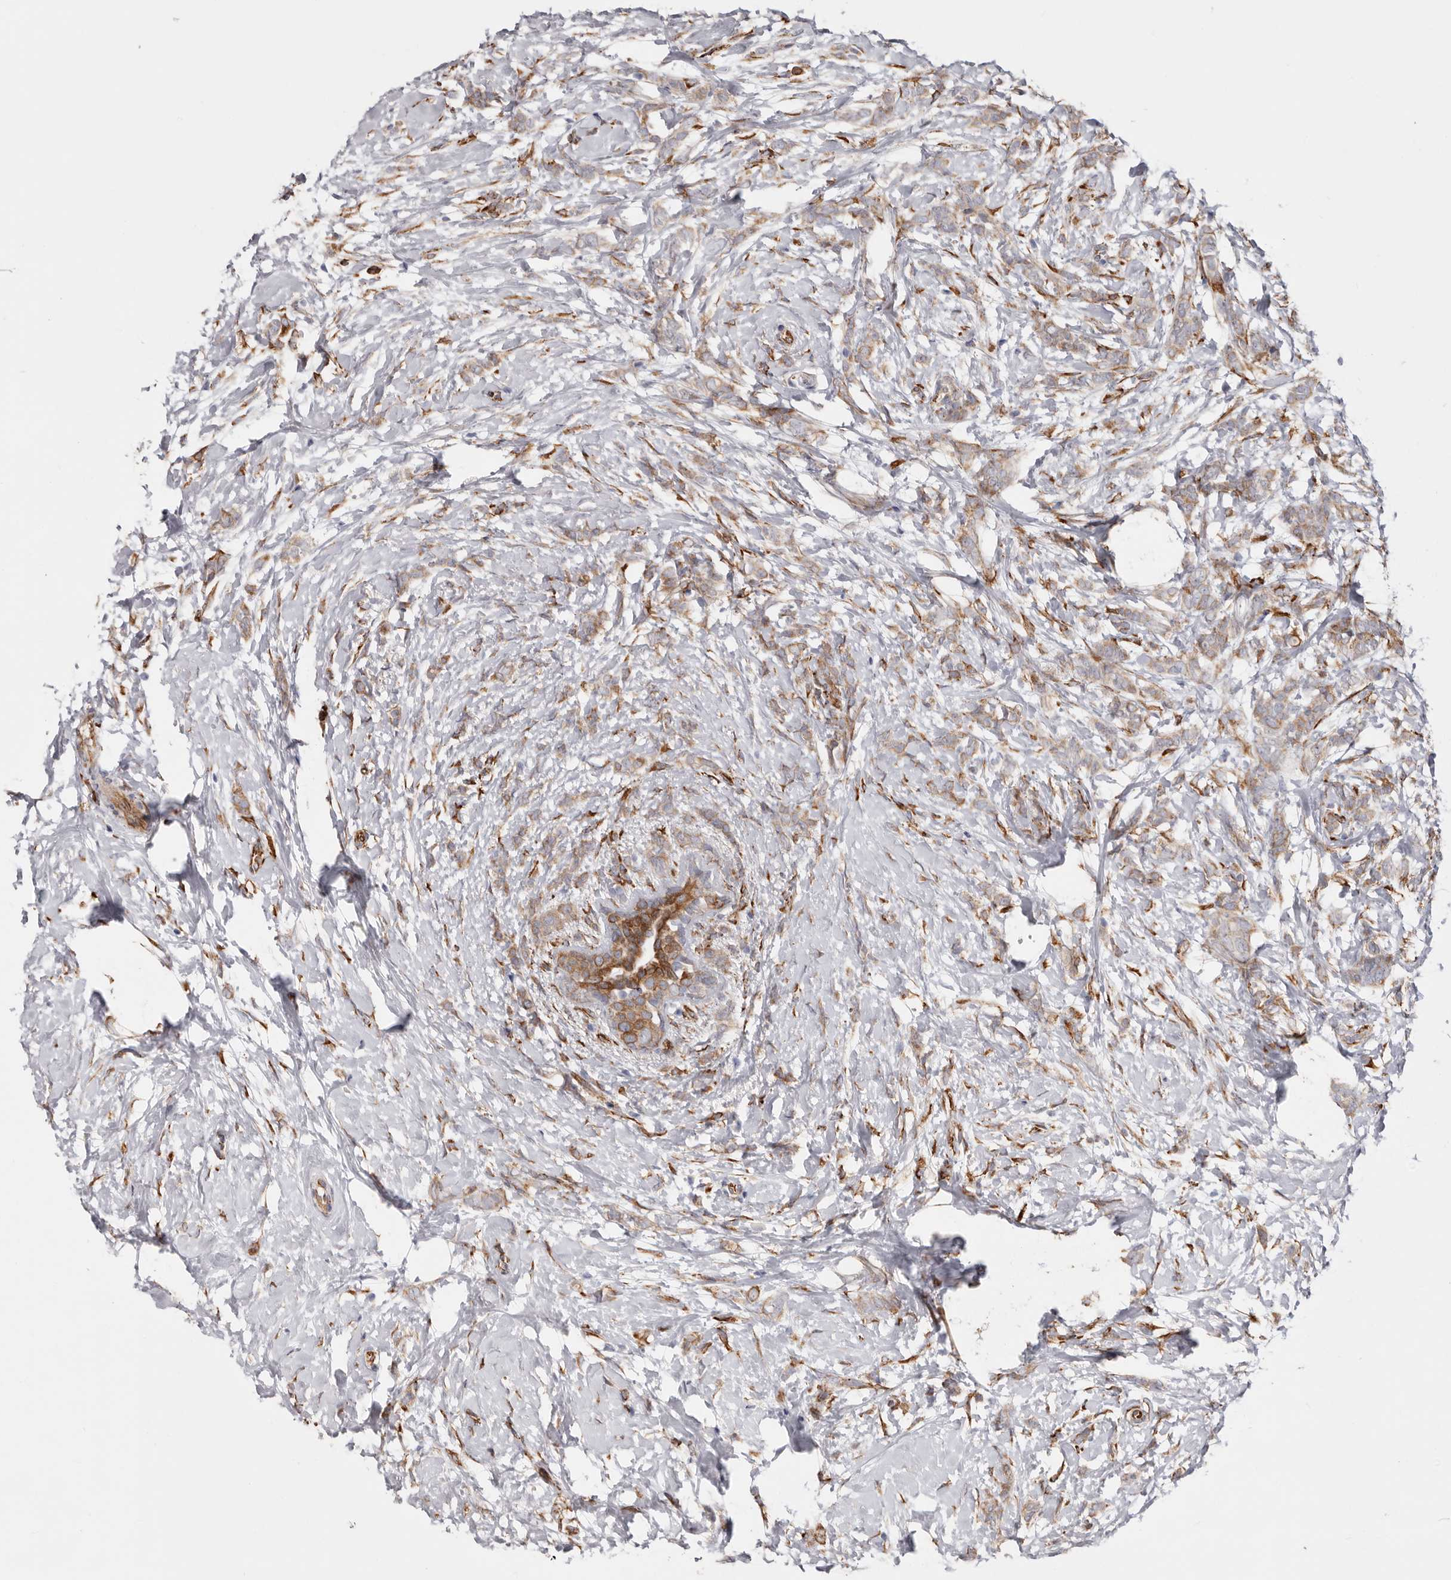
{"staining": {"intensity": "weak", "quantity": ">75%", "location": "cytoplasmic/membranous"}, "tissue": "breast cancer", "cell_type": "Tumor cells", "image_type": "cancer", "snomed": [{"axis": "morphology", "description": "Lobular carcinoma, in situ"}, {"axis": "morphology", "description": "Lobular carcinoma"}, {"axis": "topography", "description": "Breast"}], "caption": "Breast cancer stained for a protein (brown) displays weak cytoplasmic/membranous positive expression in approximately >75% of tumor cells.", "gene": "SEMA3E", "patient": {"sex": "female", "age": 41}}